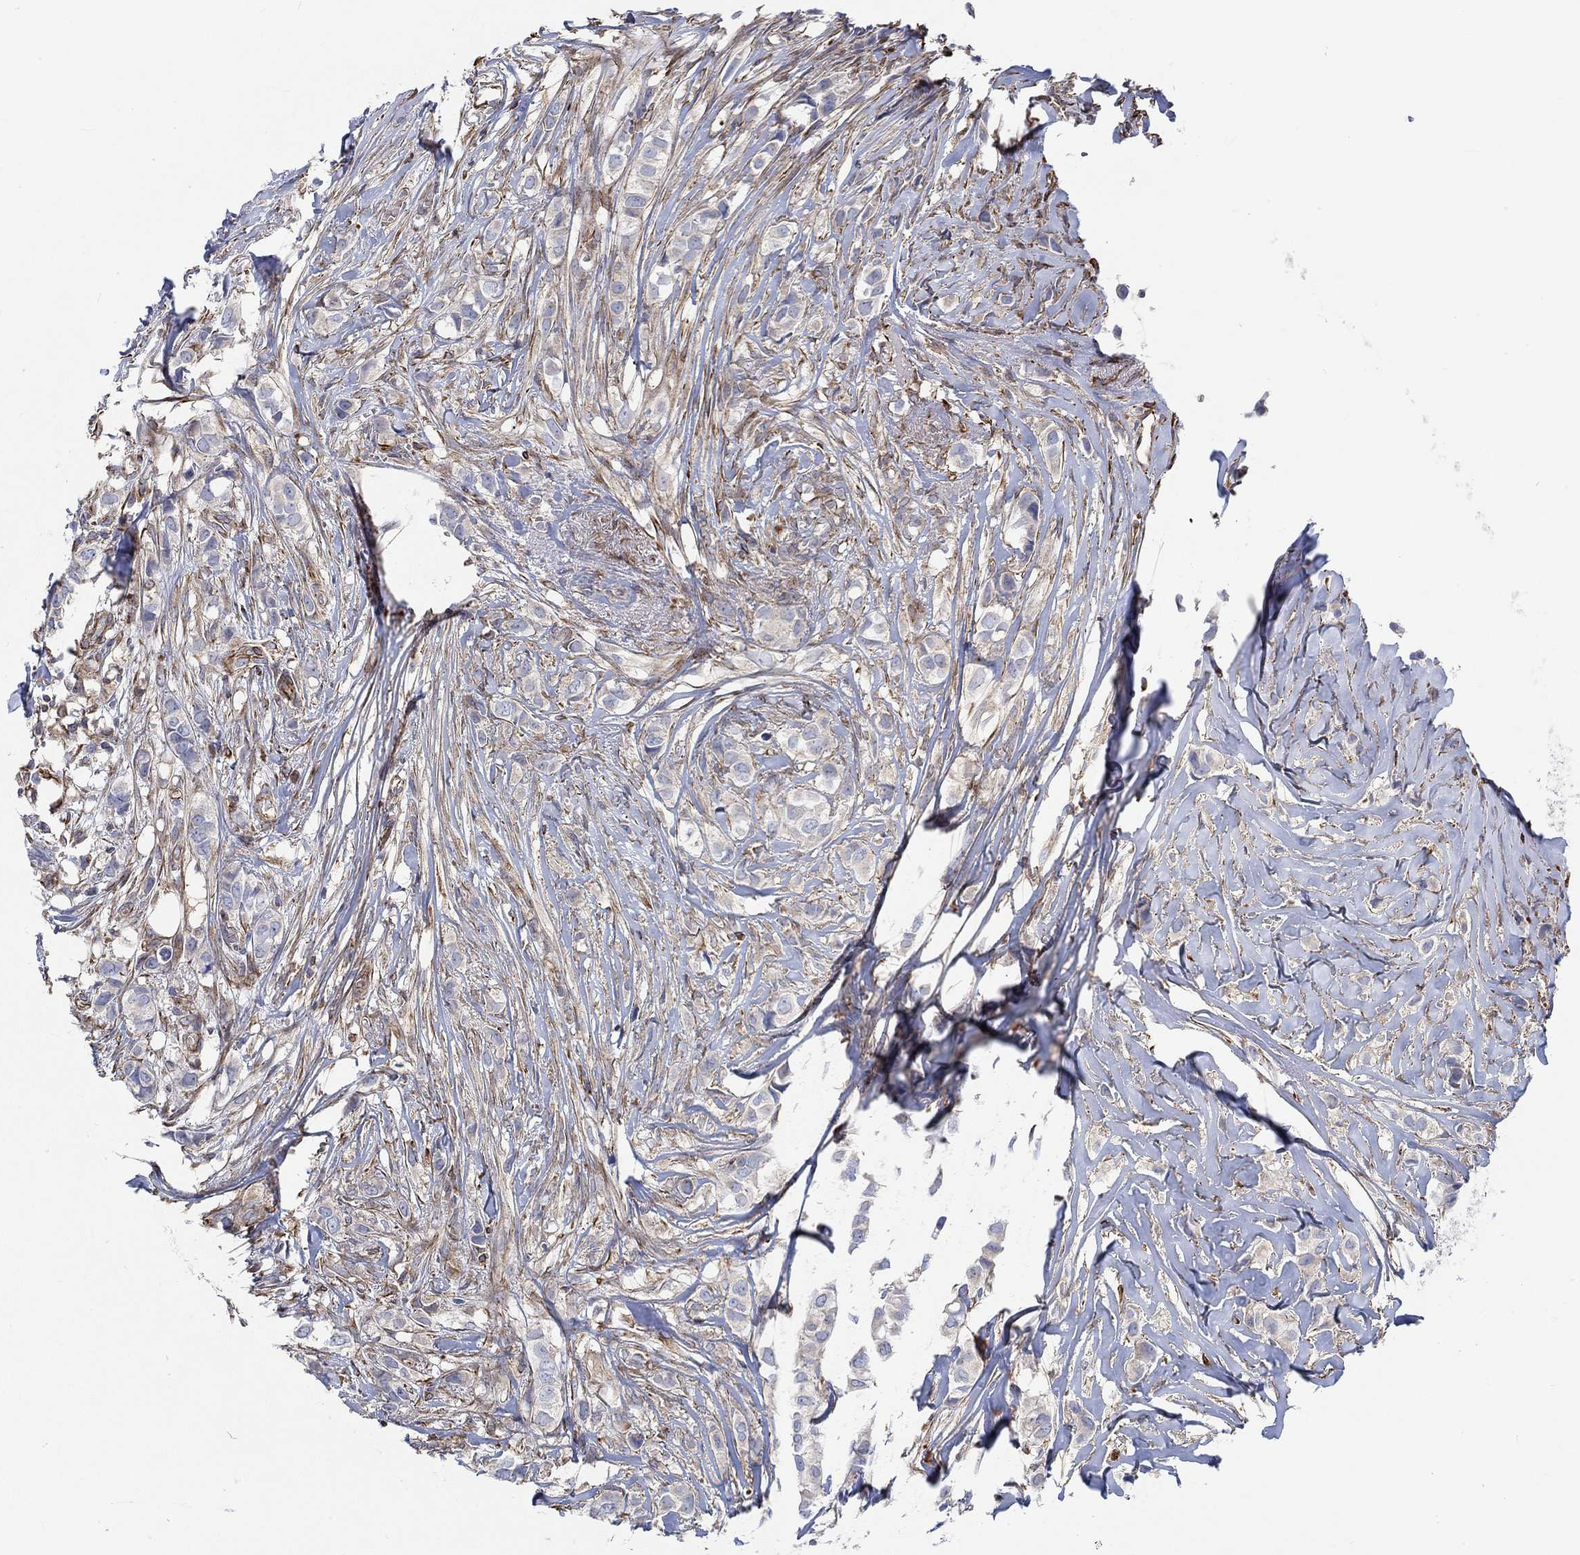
{"staining": {"intensity": "negative", "quantity": "none", "location": "none"}, "tissue": "breast cancer", "cell_type": "Tumor cells", "image_type": "cancer", "snomed": [{"axis": "morphology", "description": "Duct carcinoma"}, {"axis": "topography", "description": "Breast"}], "caption": "Immunohistochemical staining of breast cancer (infiltrating ductal carcinoma) reveals no significant staining in tumor cells.", "gene": "CAMK1D", "patient": {"sex": "female", "age": 85}}